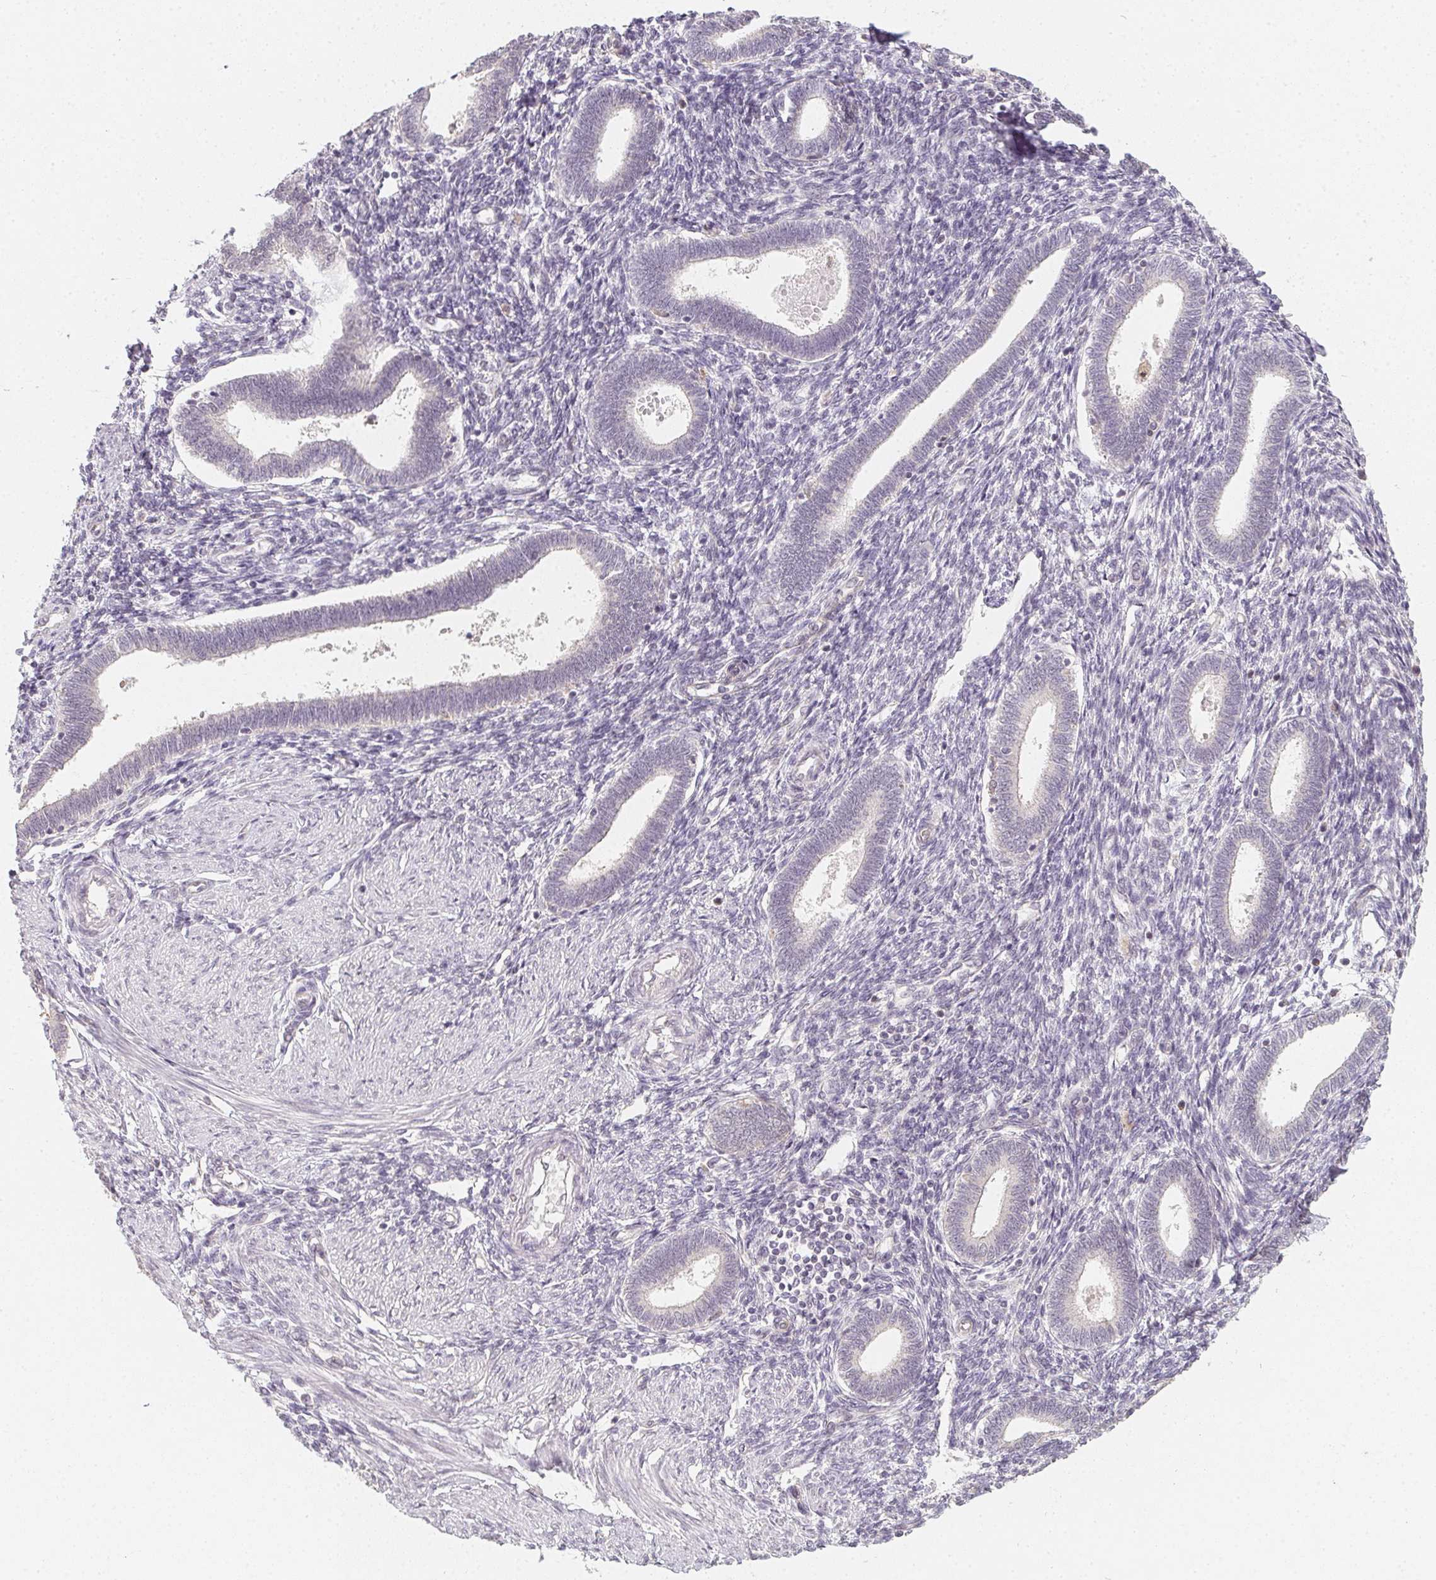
{"staining": {"intensity": "negative", "quantity": "none", "location": "none"}, "tissue": "endometrium", "cell_type": "Cells in endometrial stroma", "image_type": "normal", "snomed": [{"axis": "morphology", "description": "Normal tissue, NOS"}, {"axis": "topography", "description": "Endometrium"}], "caption": "Endometrium was stained to show a protein in brown. There is no significant staining in cells in endometrial stroma. (Brightfield microscopy of DAB IHC at high magnification).", "gene": "SOAT1", "patient": {"sex": "female", "age": 42}}